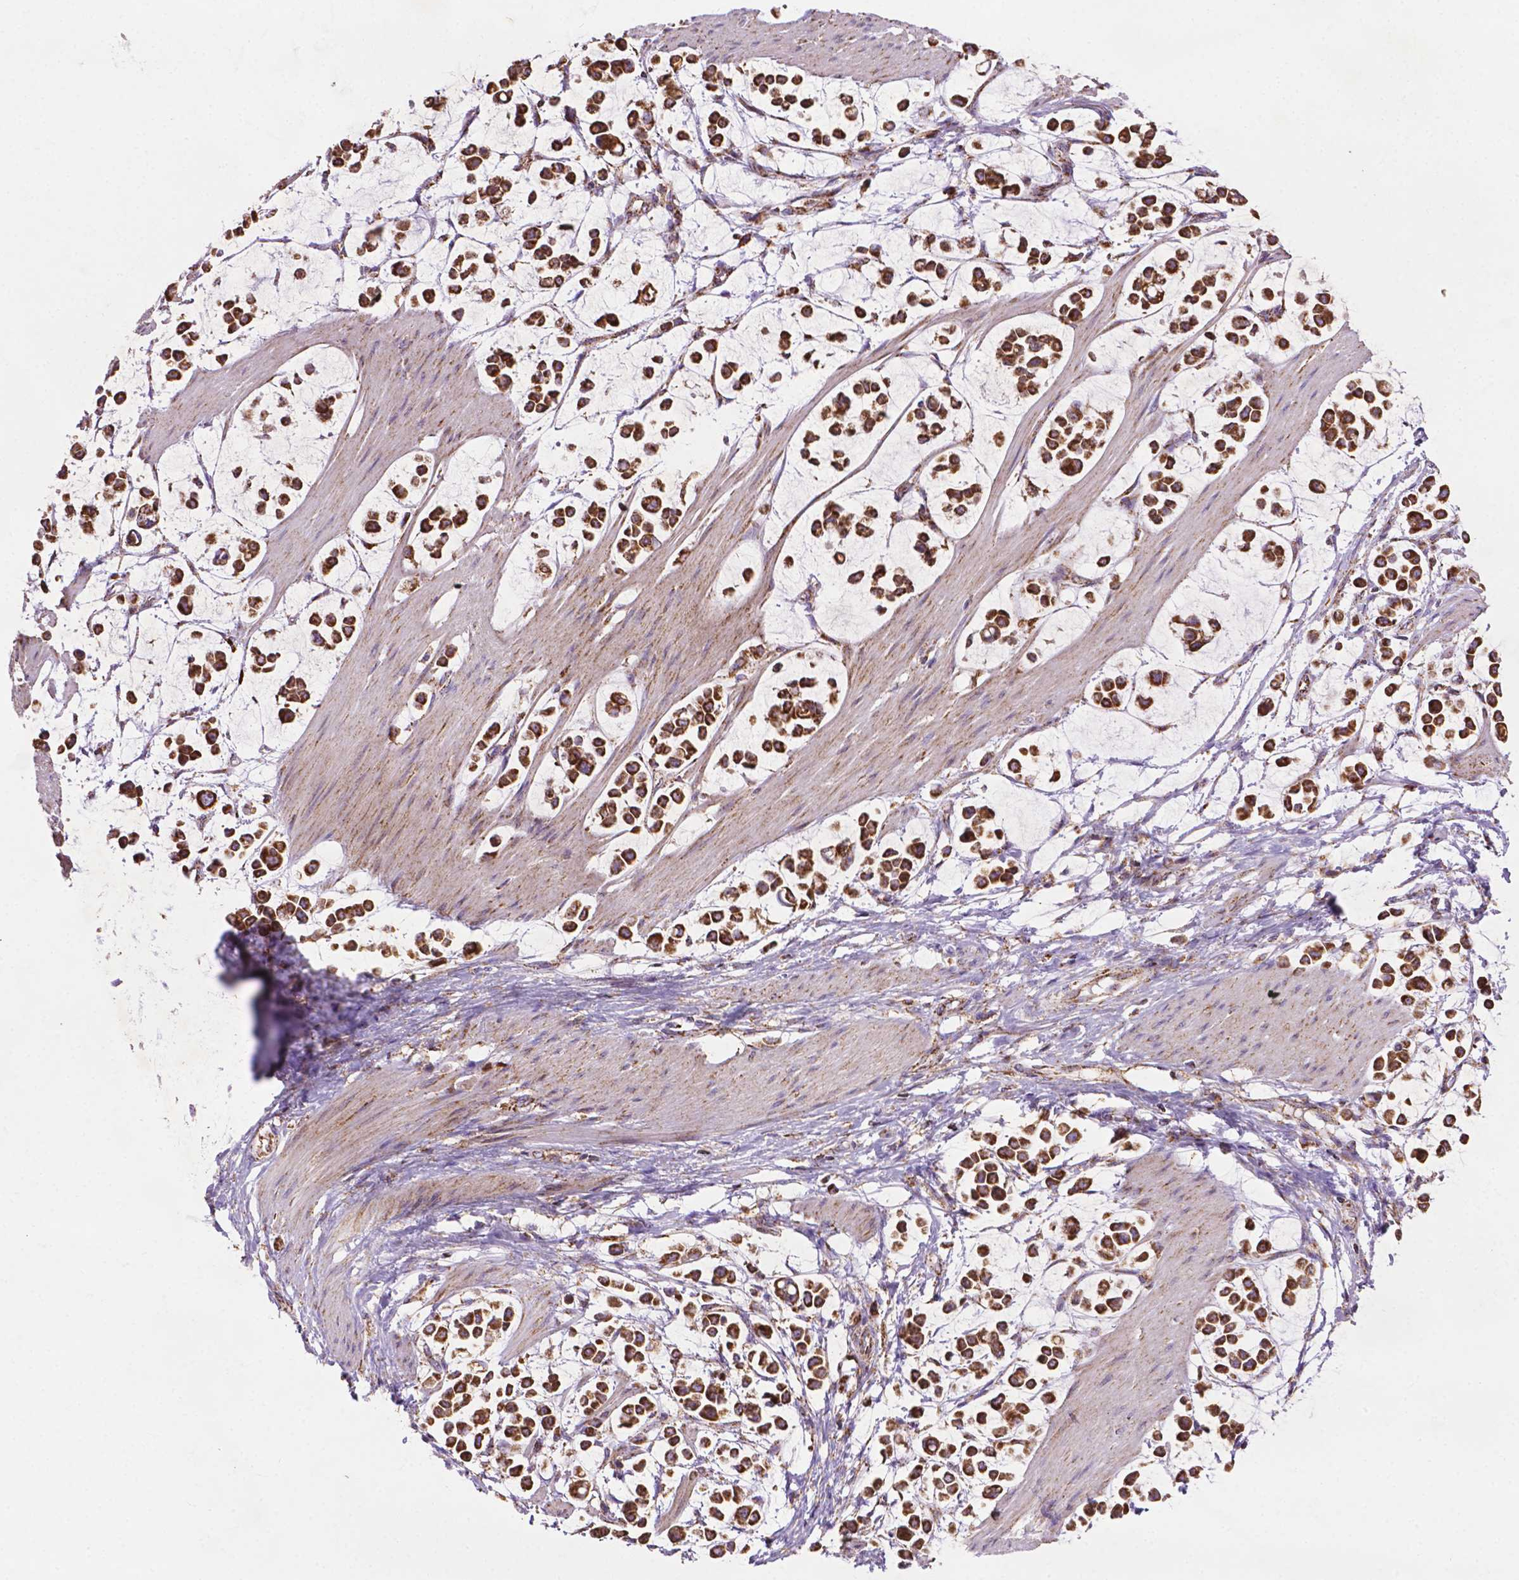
{"staining": {"intensity": "strong", "quantity": ">75%", "location": "cytoplasmic/membranous"}, "tissue": "stomach cancer", "cell_type": "Tumor cells", "image_type": "cancer", "snomed": [{"axis": "morphology", "description": "Adenocarcinoma, NOS"}, {"axis": "topography", "description": "Stomach"}], "caption": "Immunohistochemistry (DAB) staining of human stomach cancer (adenocarcinoma) demonstrates strong cytoplasmic/membranous protein staining in approximately >75% of tumor cells.", "gene": "ILVBL", "patient": {"sex": "male", "age": 82}}